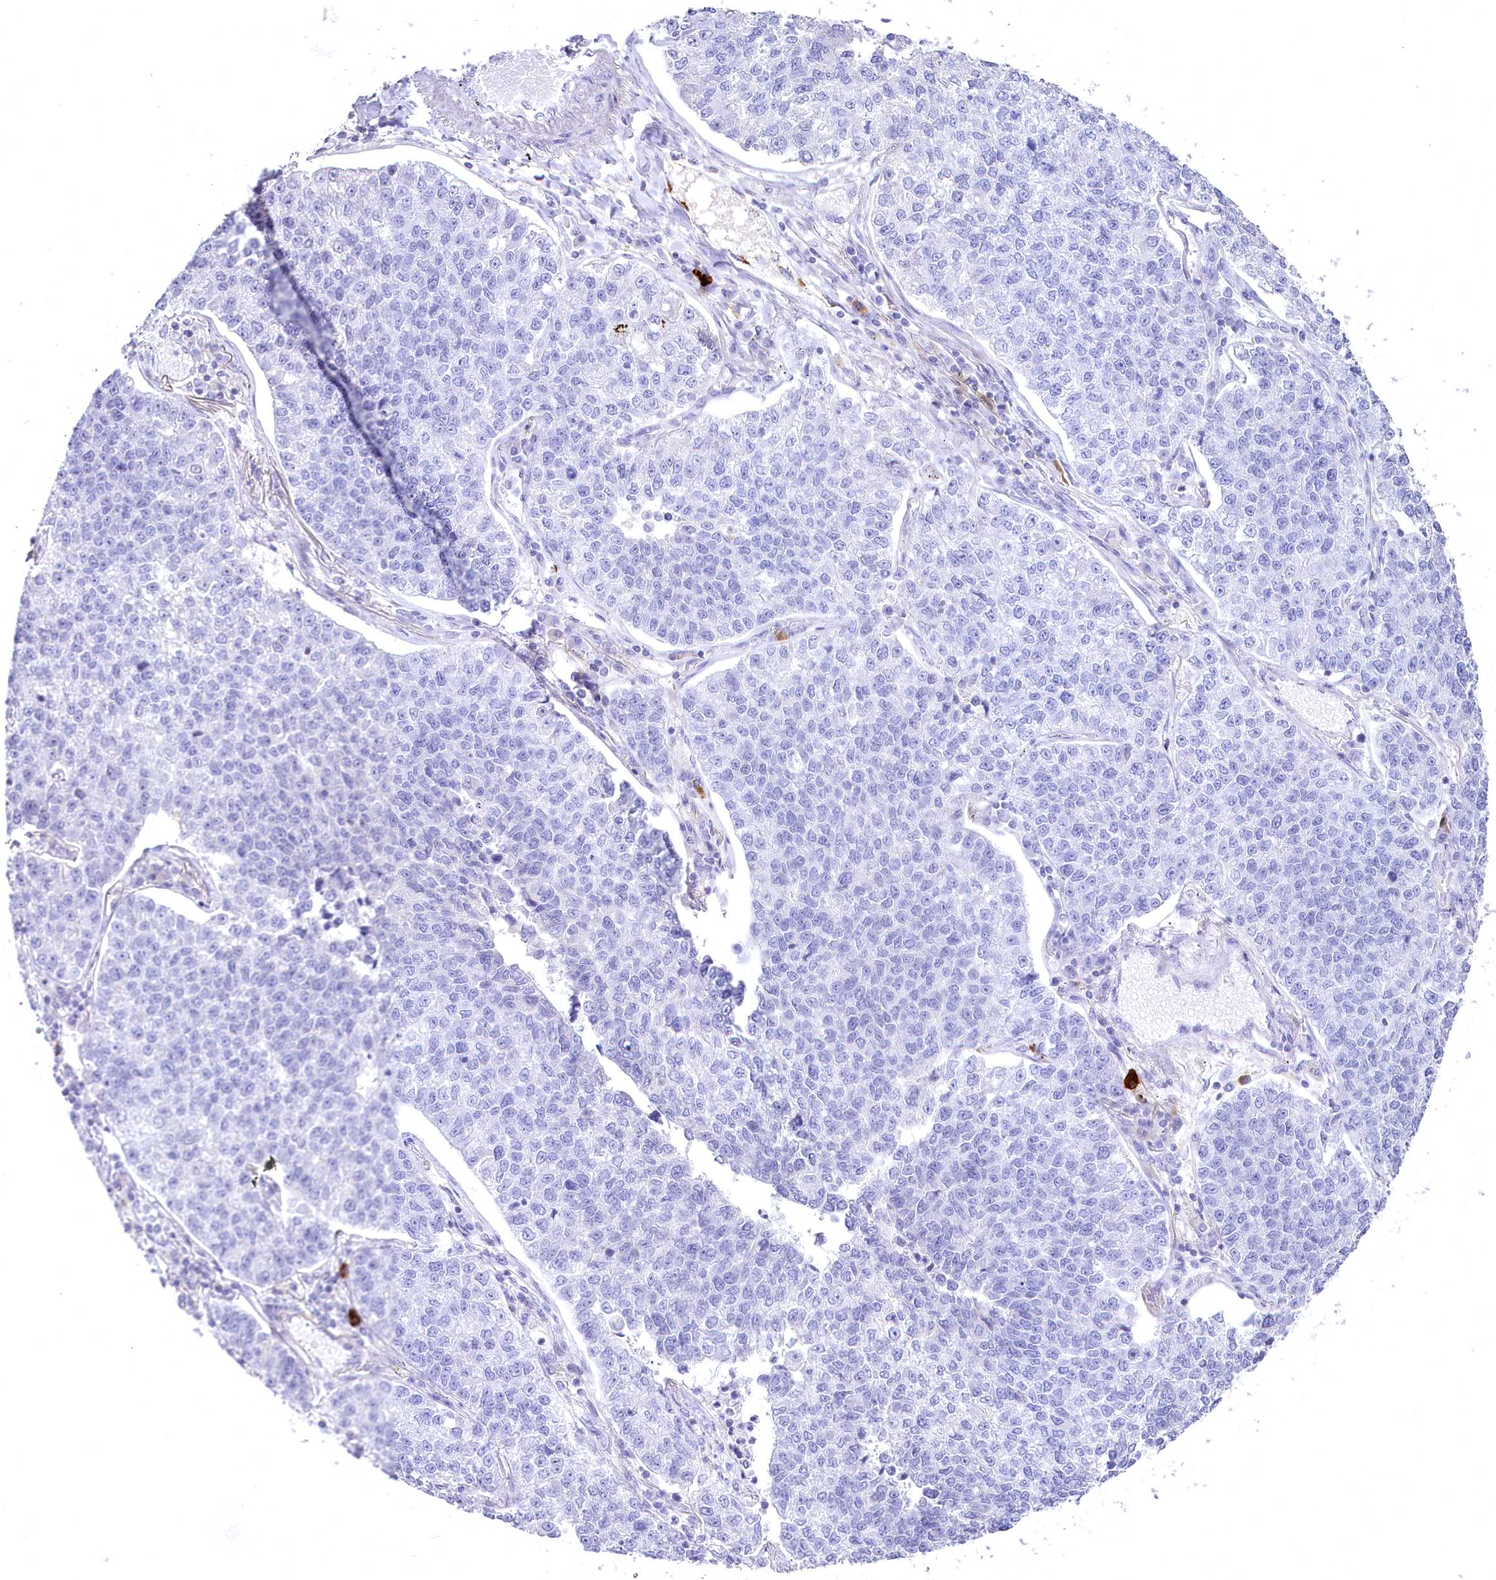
{"staining": {"intensity": "negative", "quantity": "none", "location": "none"}, "tissue": "lung cancer", "cell_type": "Tumor cells", "image_type": "cancer", "snomed": [{"axis": "morphology", "description": "Adenocarcinoma, NOS"}, {"axis": "topography", "description": "Lung"}], "caption": "Human adenocarcinoma (lung) stained for a protein using immunohistochemistry reveals no positivity in tumor cells.", "gene": "MYOZ1", "patient": {"sex": "male", "age": 49}}